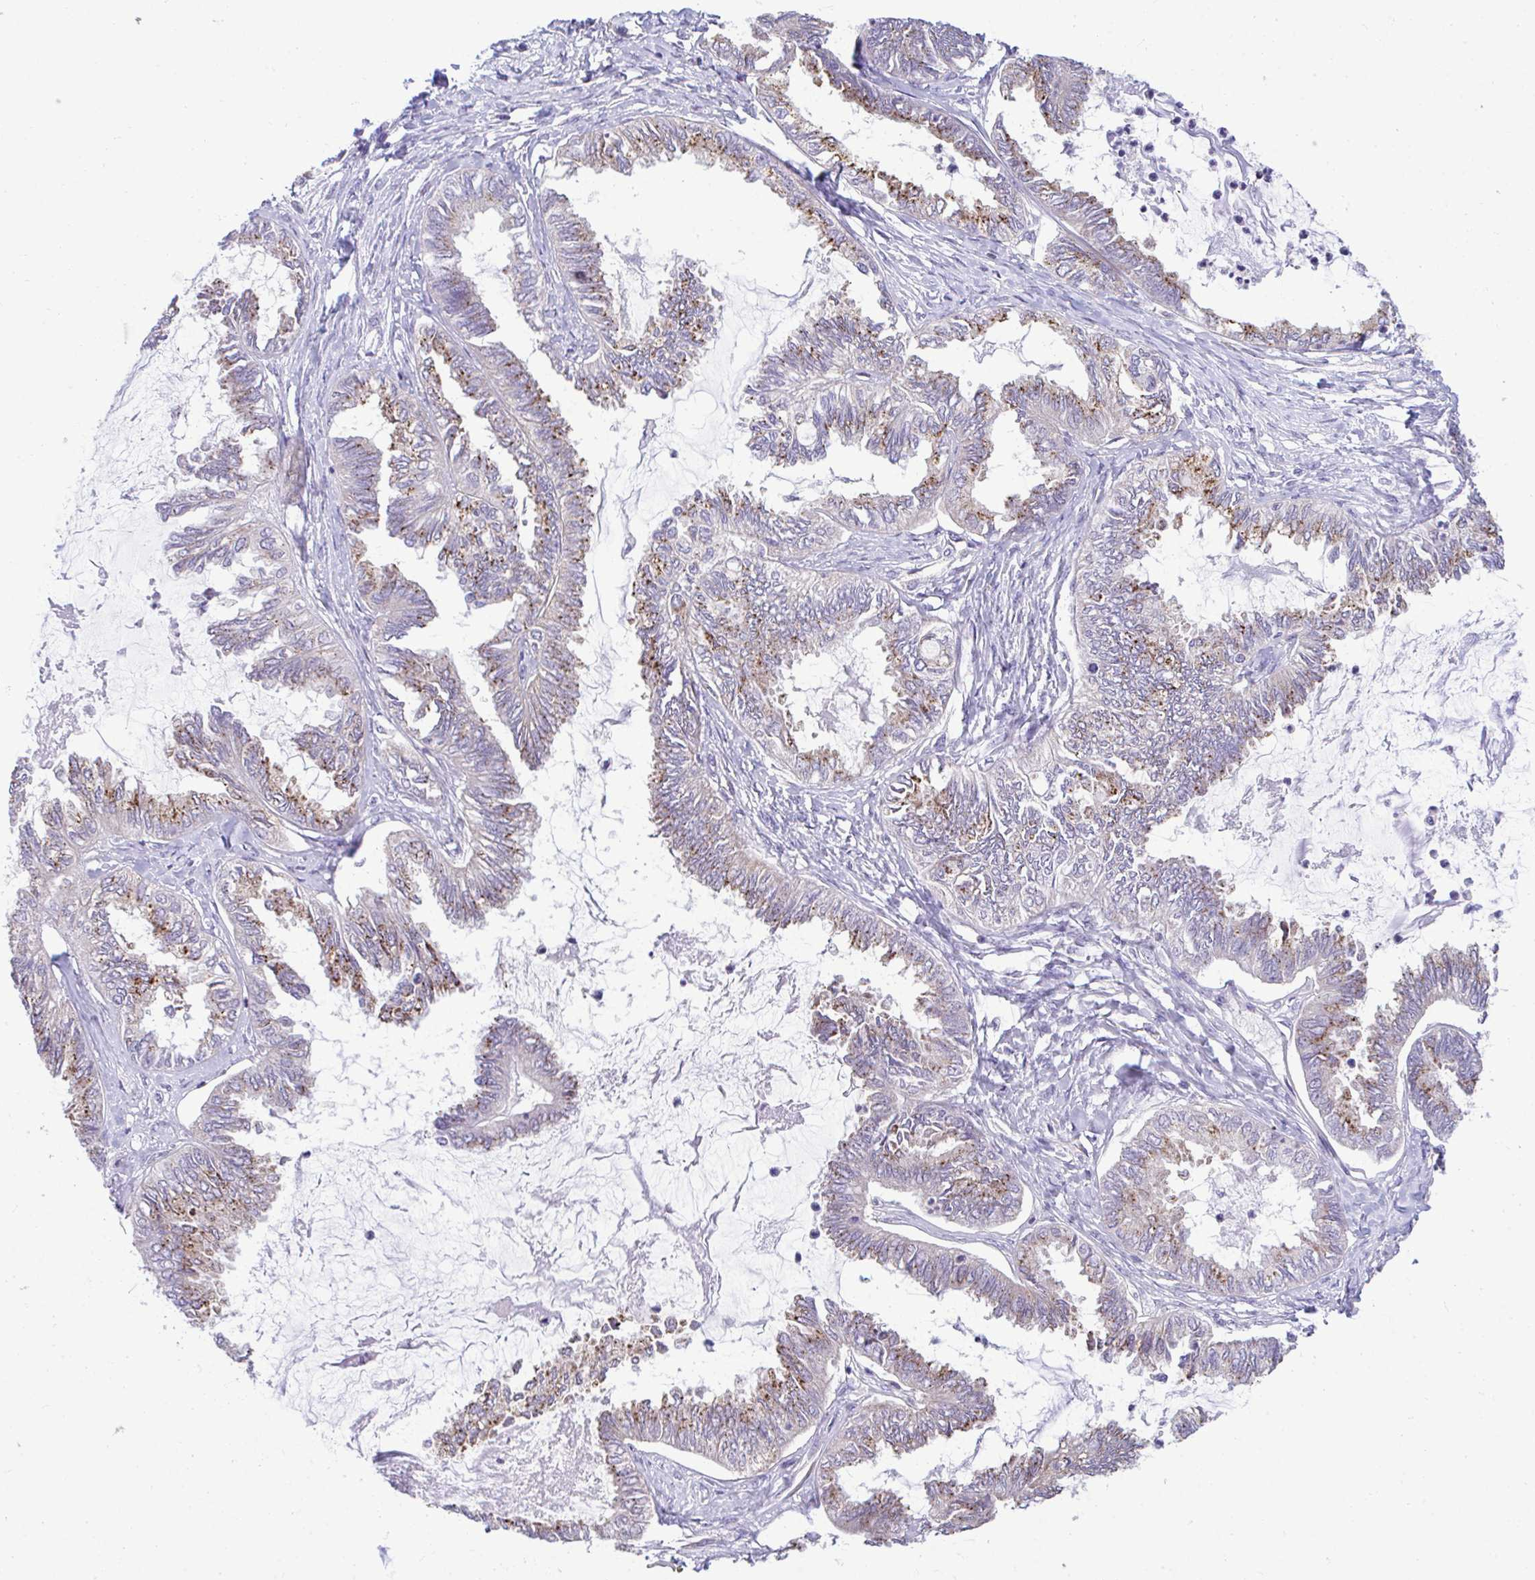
{"staining": {"intensity": "moderate", "quantity": ">75%", "location": "cytoplasmic/membranous"}, "tissue": "ovarian cancer", "cell_type": "Tumor cells", "image_type": "cancer", "snomed": [{"axis": "morphology", "description": "Carcinoma, endometroid"}, {"axis": "topography", "description": "Ovary"}], "caption": "A micrograph of human ovarian endometroid carcinoma stained for a protein demonstrates moderate cytoplasmic/membranous brown staining in tumor cells.", "gene": "SARS2", "patient": {"sex": "female", "age": 70}}